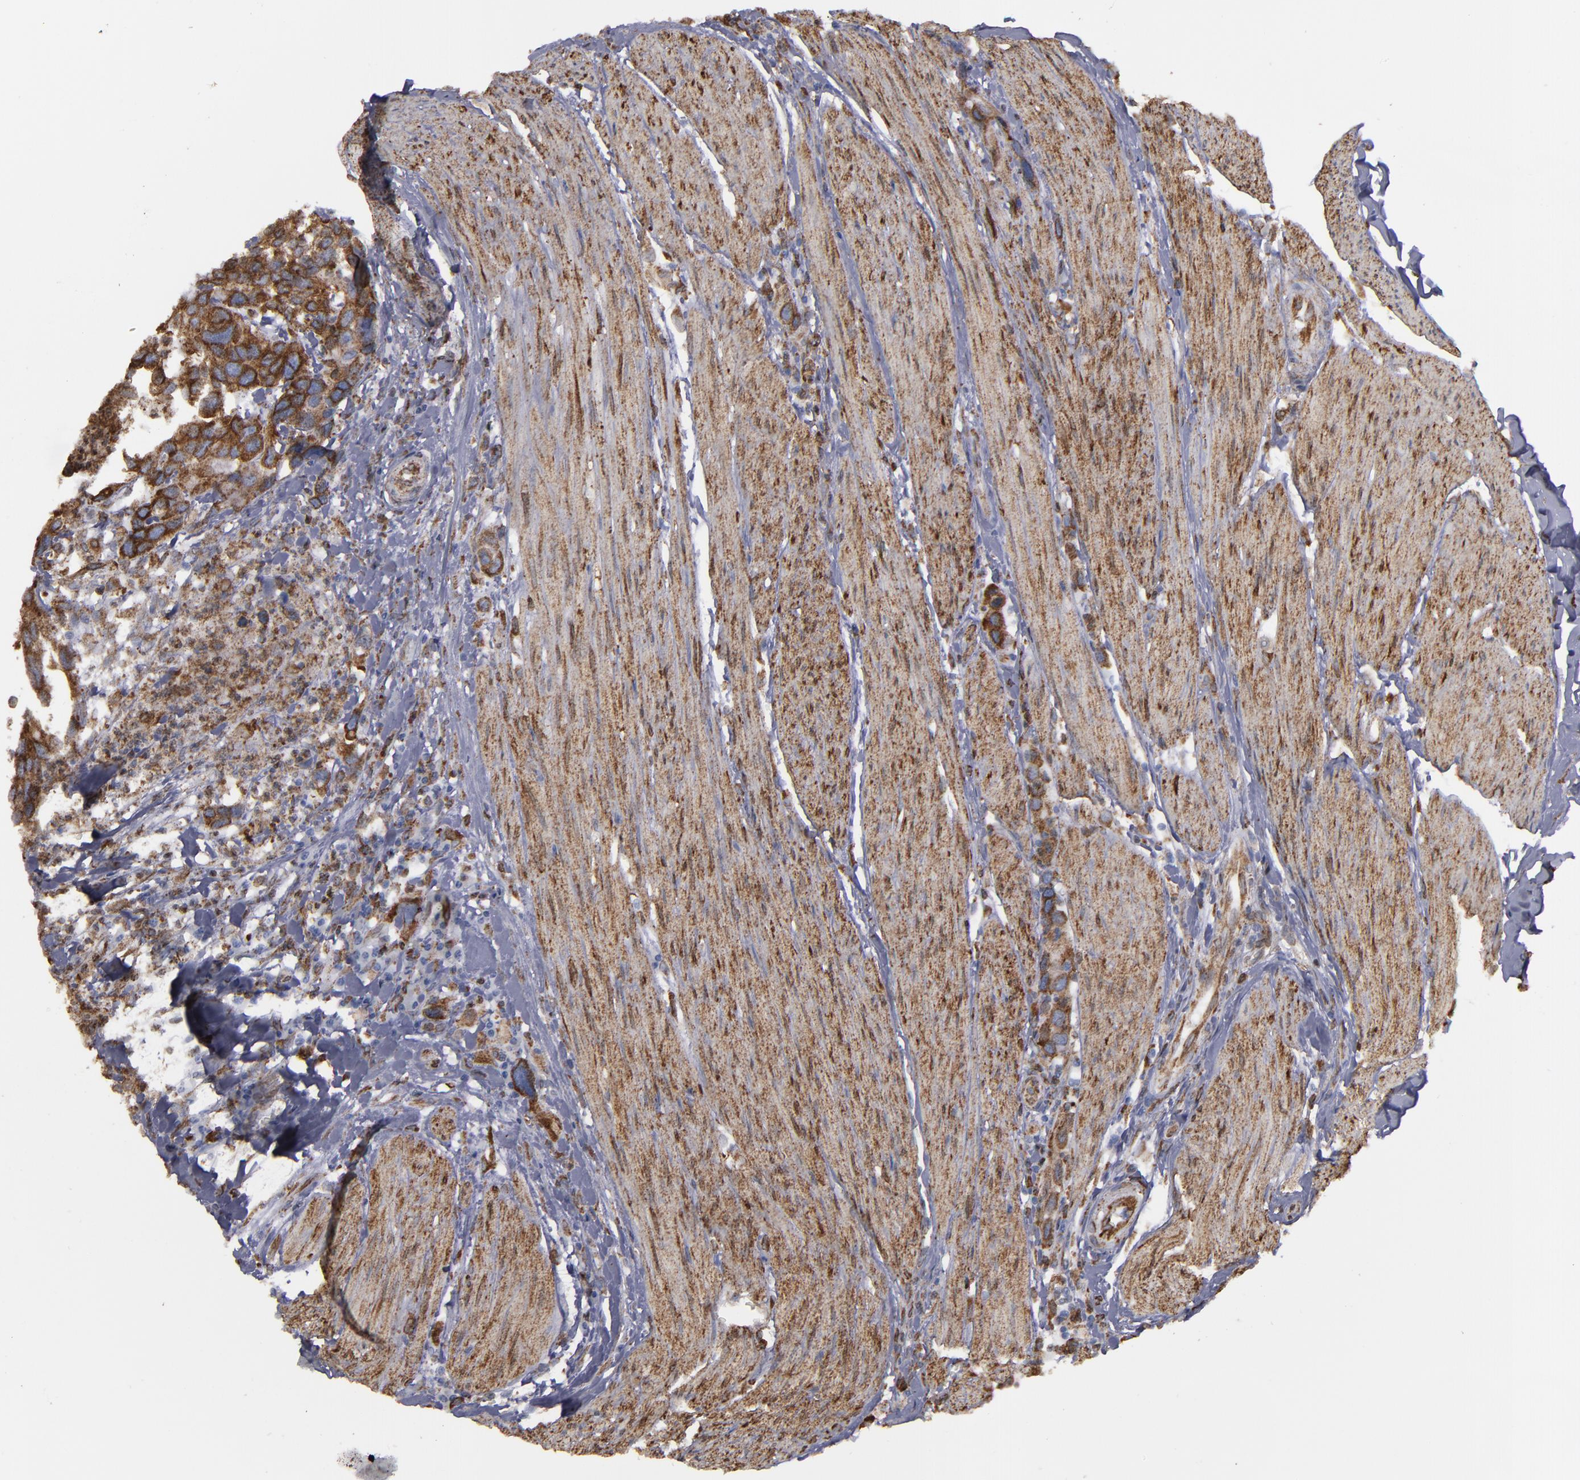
{"staining": {"intensity": "strong", "quantity": ">75%", "location": "cytoplasmic/membranous"}, "tissue": "urothelial cancer", "cell_type": "Tumor cells", "image_type": "cancer", "snomed": [{"axis": "morphology", "description": "Urothelial carcinoma, High grade"}, {"axis": "topography", "description": "Urinary bladder"}], "caption": "Immunohistochemical staining of human urothelial cancer reveals high levels of strong cytoplasmic/membranous positivity in approximately >75% of tumor cells.", "gene": "ERLIN2", "patient": {"sex": "male", "age": 66}}